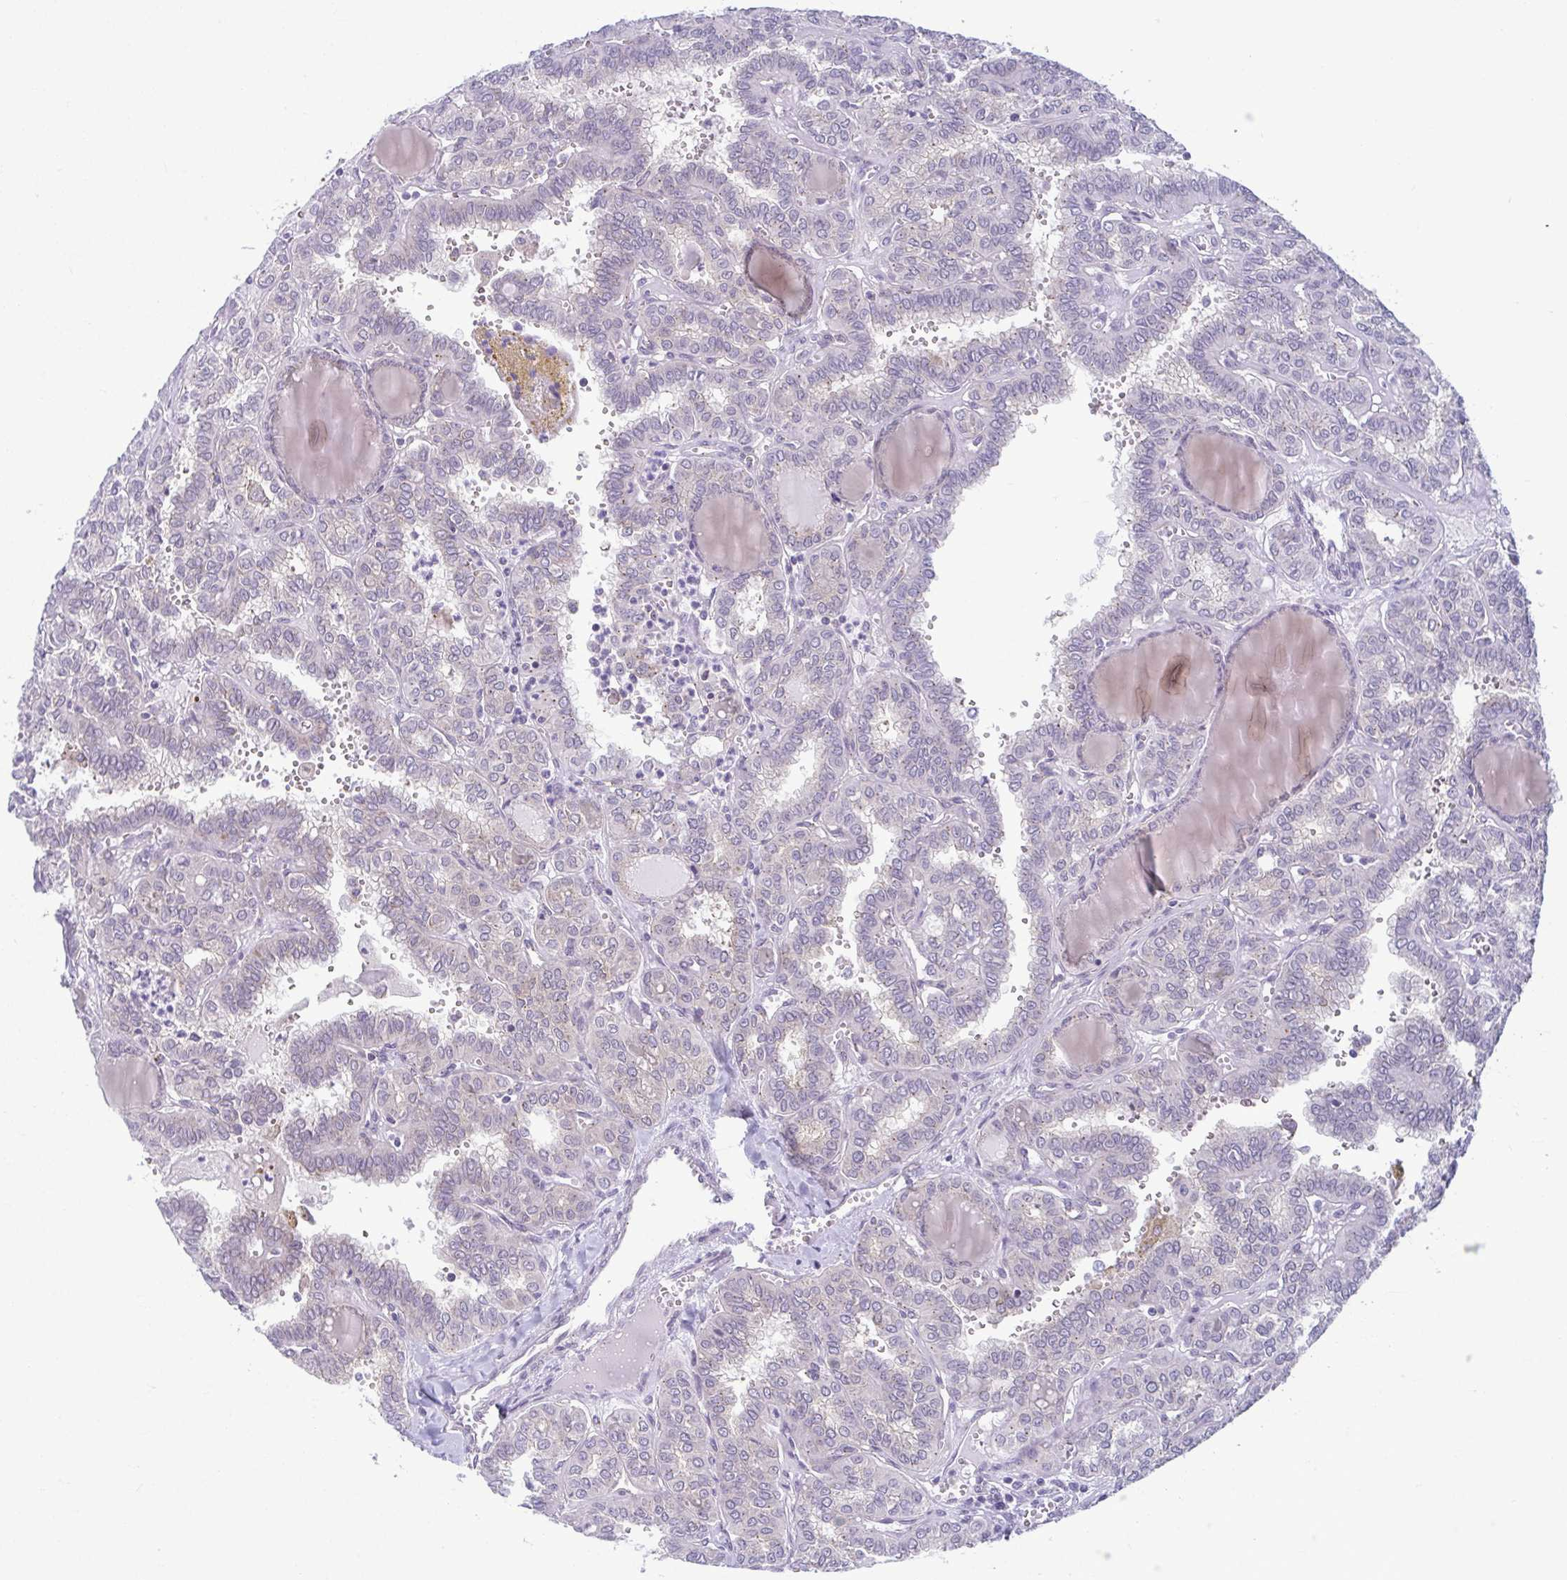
{"staining": {"intensity": "weak", "quantity": ">75%", "location": "cytoplasmic/membranous"}, "tissue": "thyroid cancer", "cell_type": "Tumor cells", "image_type": "cancer", "snomed": [{"axis": "morphology", "description": "Papillary adenocarcinoma, NOS"}, {"axis": "topography", "description": "Thyroid gland"}], "caption": "Immunohistochemistry micrograph of human thyroid cancer (papillary adenocarcinoma) stained for a protein (brown), which shows low levels of weak cytoplasmic/membranous expression in about >75% of tumor cells.", "gene": "TMEM108", "patient": {"sex": "female", "age": 41}}